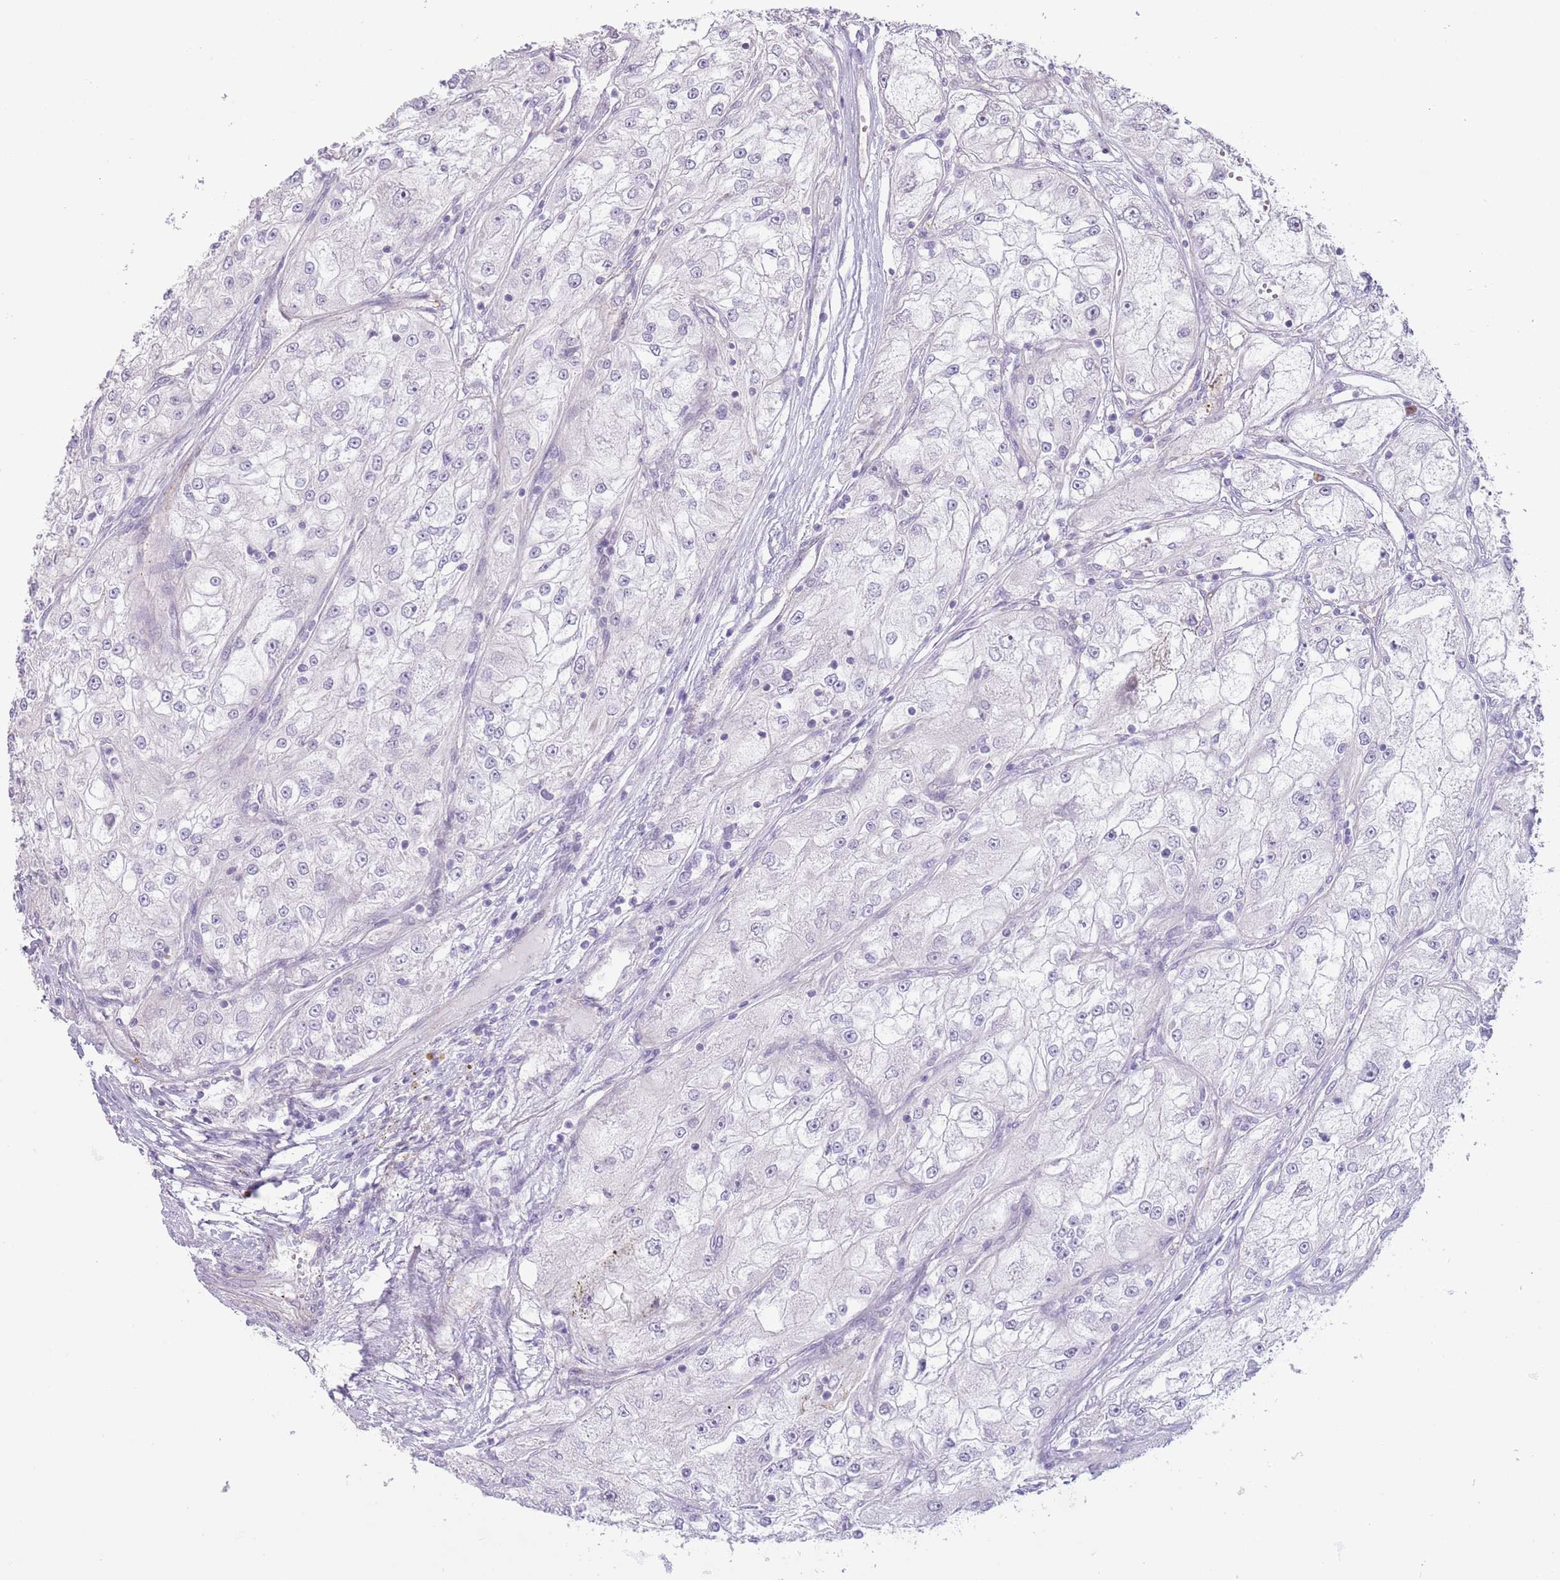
{"staining": {"intensity": "negative", "quantity": "none", "location": "none"}, "tissue": "renal cancer", "cell_type": "Tumor cells", "image_type": "cancer", "snomed": [{"axis": "morphology", "description": "Adenocarcinoma, NOS"}, {"axis": "topography", "description": "Kidney"}], "caption": "Protein analysis of adenocarcinoma (renal) reveals no significant expression in tumor cells.", "gene": "LDHD", "patient": {"sex": "female", "age": 72}}